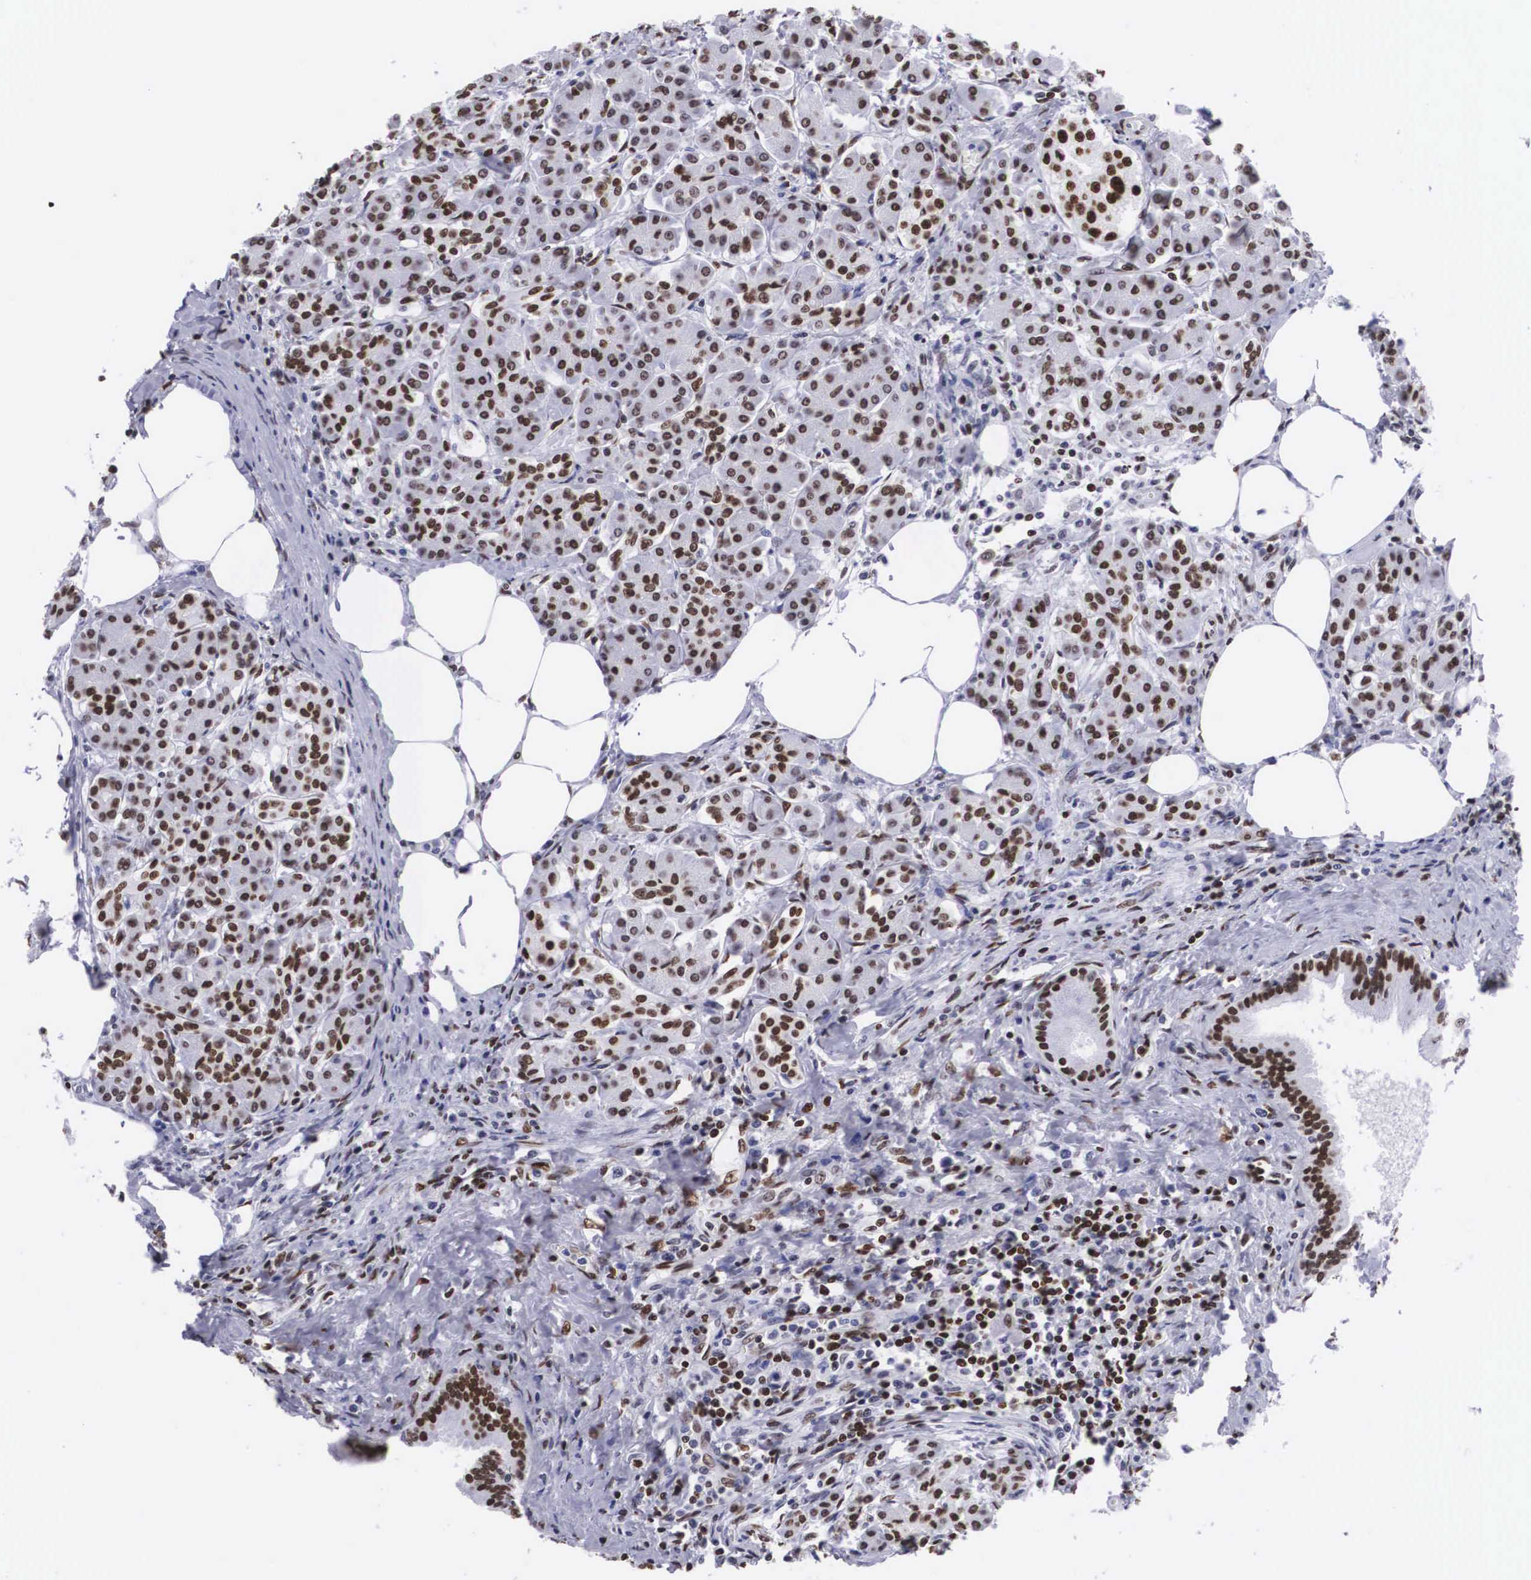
{"staining": {"intensity": "strong", "quantity": ">75%", "location": "nuclear"}, "tissue": "pancreas", "cell_type": "Exocrine glandular cells", "image_type": "normal", "snomed": [{"axis": "morphology", "description": "Normal tissue, NOS"}, {"axis": "topography", "description": "Pancreas"}], "caption": "A brown stain shows strong nuclear staining of a protein in exocrine glandular cells of unremarkable human pancreas.", "gene": "MECP2", "patient": {"sex": "female", "age": 73}}